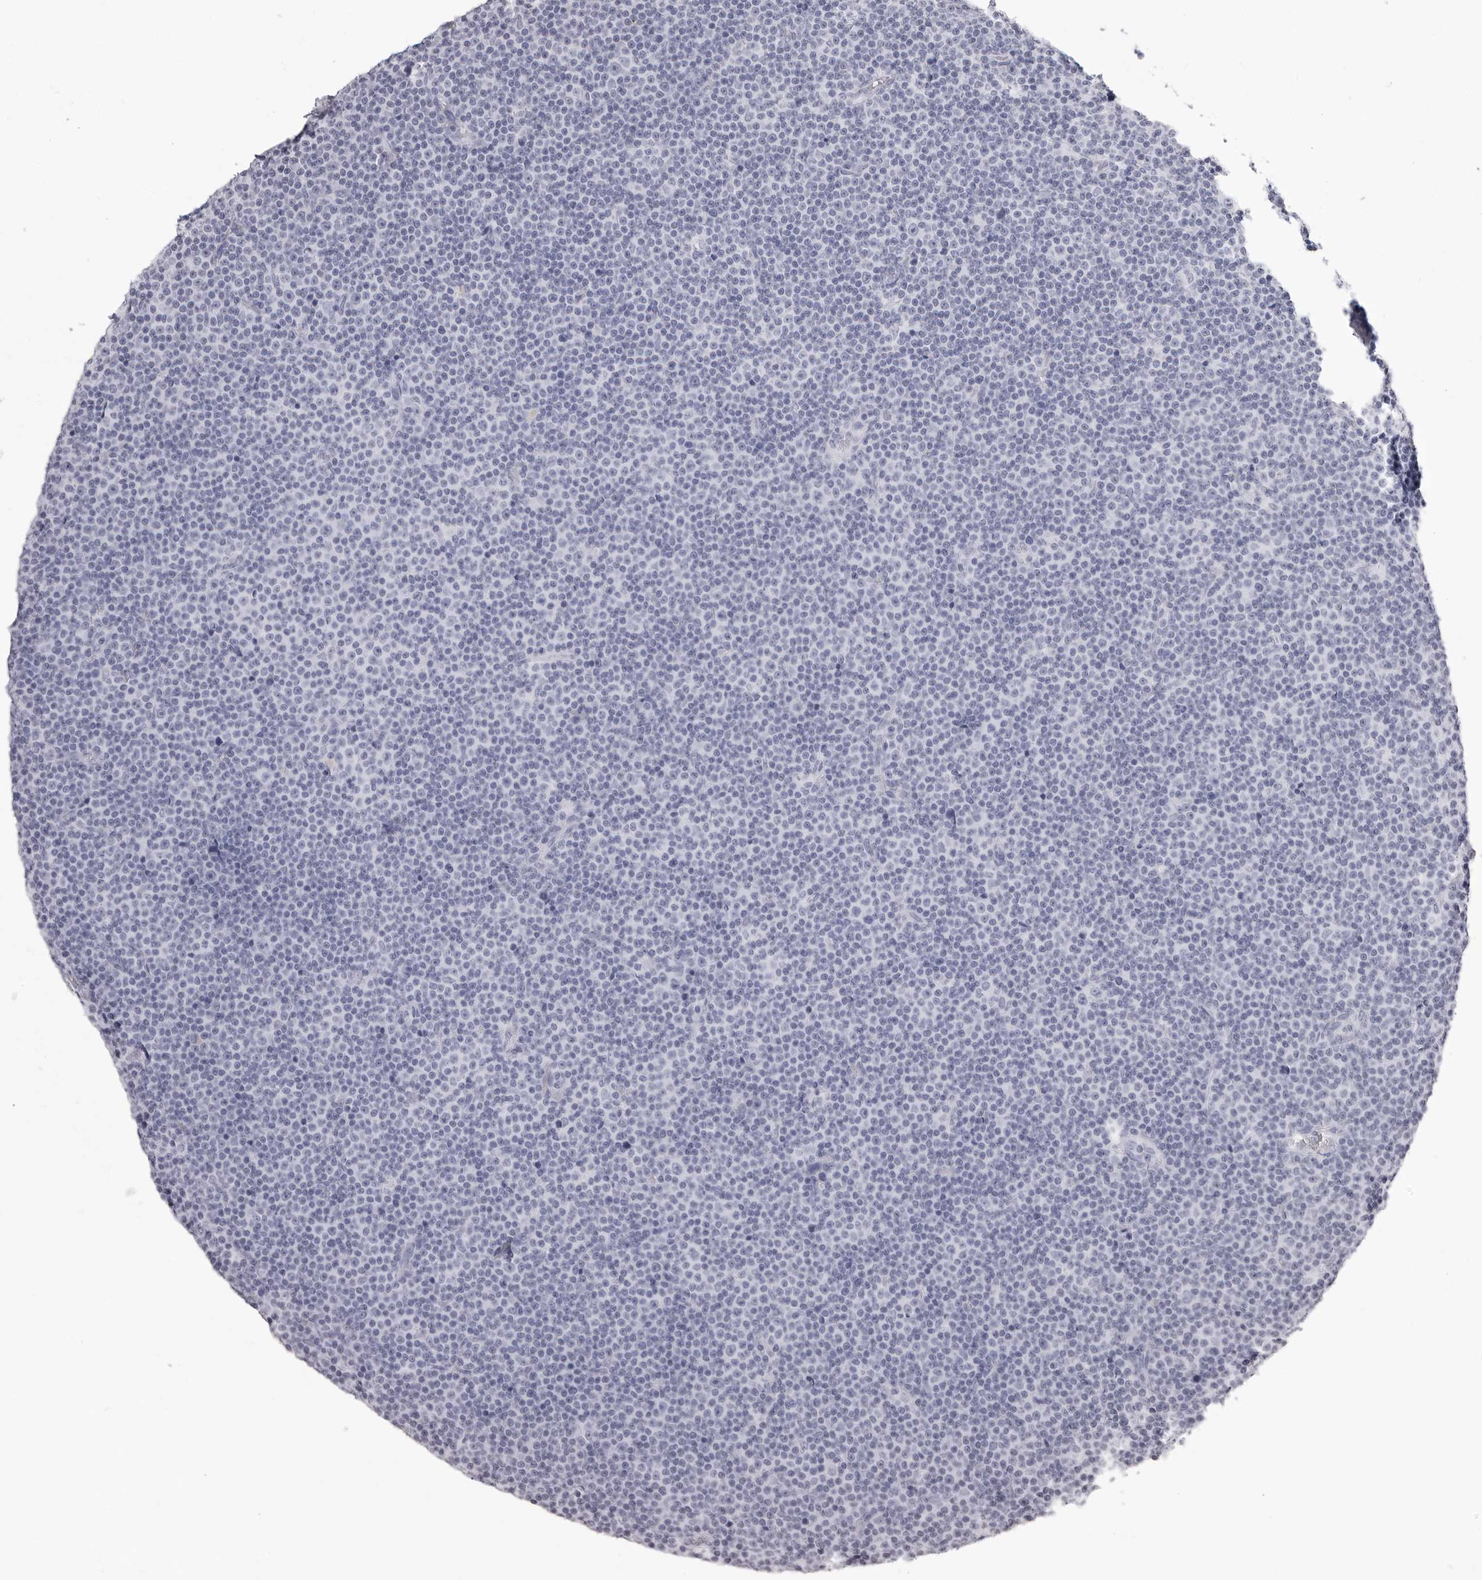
{"staining": {"intensity": "negative", "quantity": "none", "location": "none"}, "tissue": "lymphoma", "cell_type": "Tumor cells", "image_type": "cancer", "snomed": [{"axis": "morphology", "description": "Malignant lymphoma, non-Hodgkin's type, Low grade"}, {"axis": "topography", "description": "Lymph node"}], "caption": "A high-resolution image shows IHC staining of lymphoma, which demonstrates no significant positivity in tumor cells.", "gene": "CST1", "patient": {"sex": "female", "age": 67}}